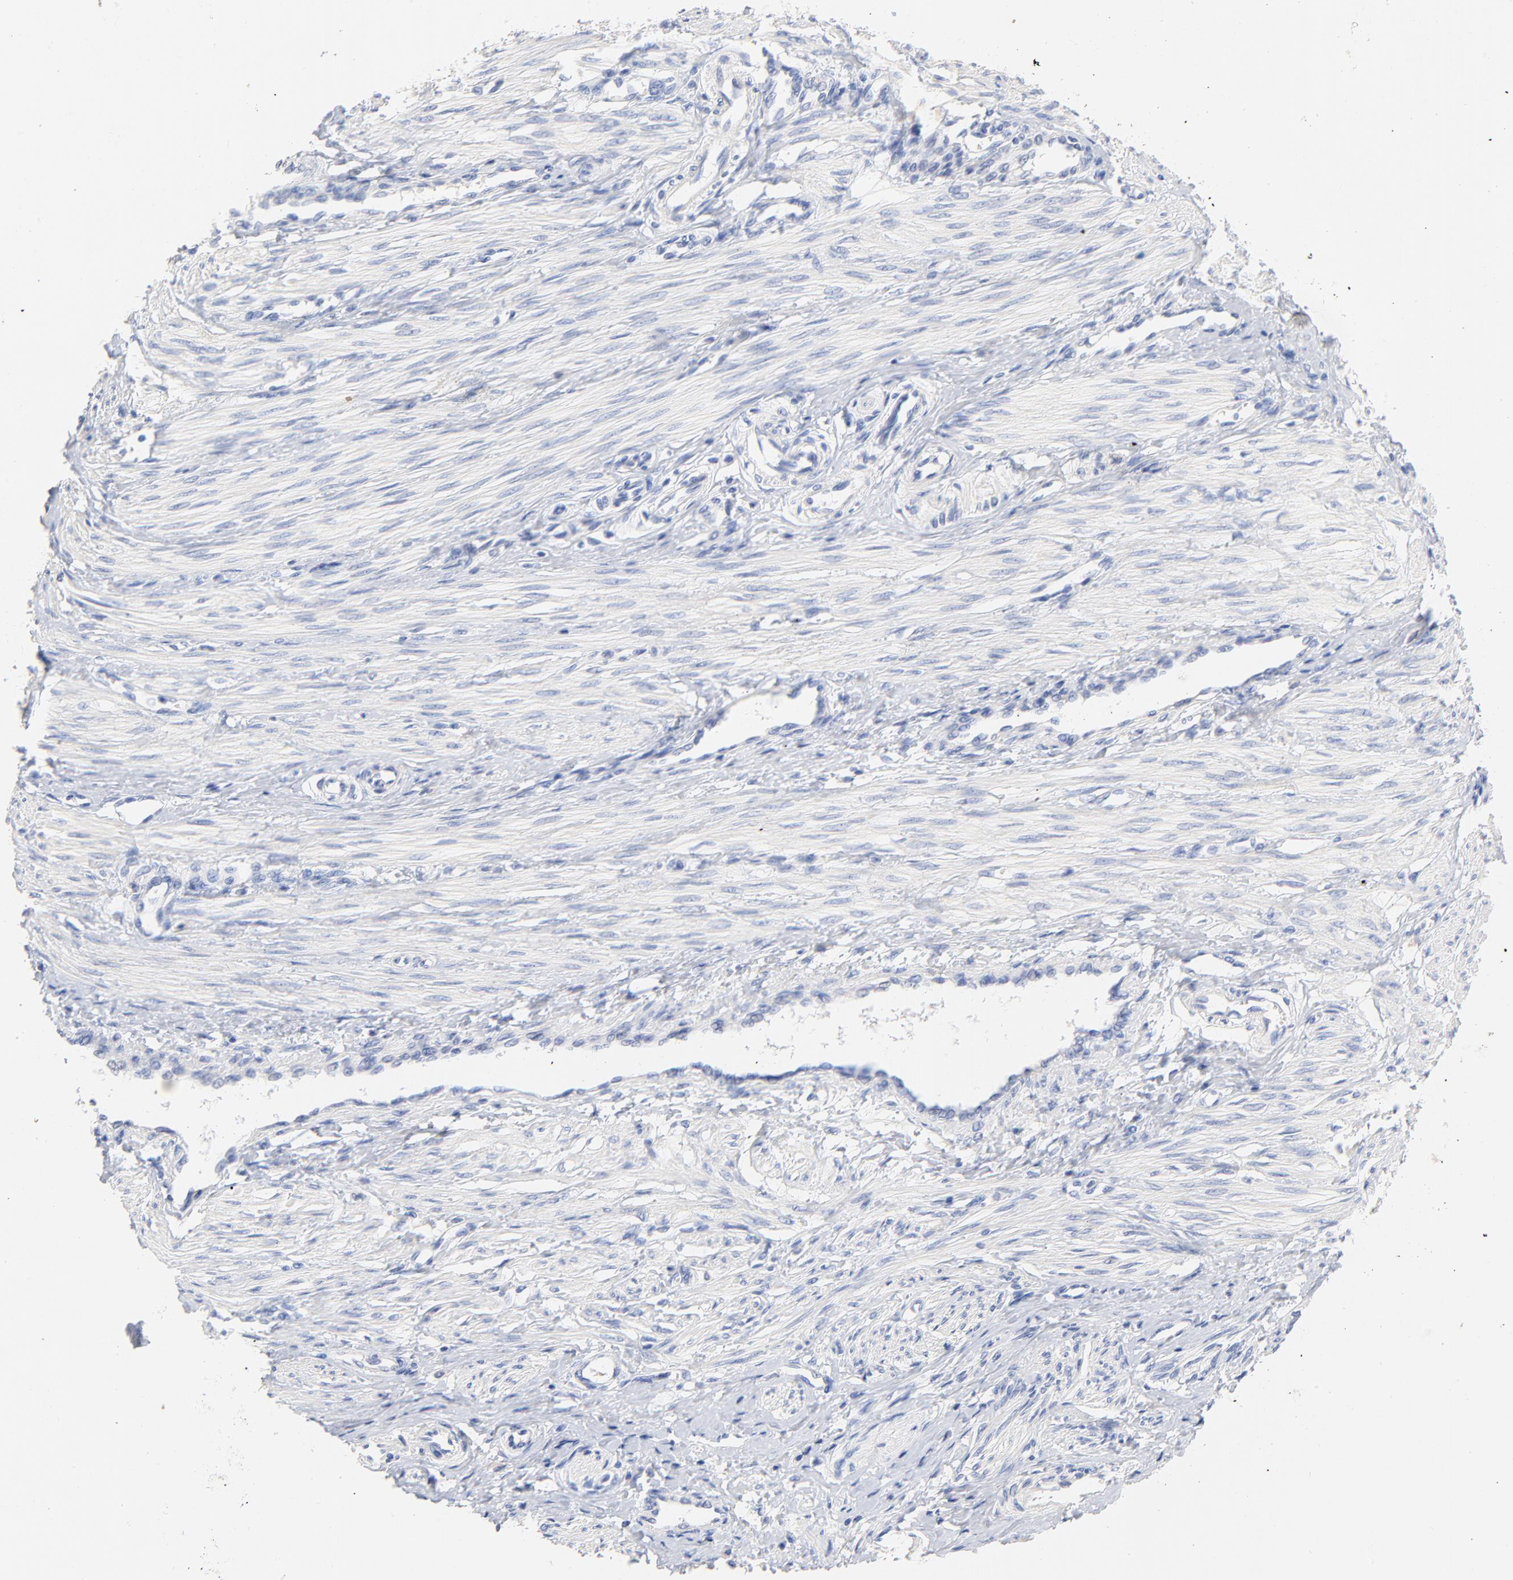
{"staining": {"intensity": "negative", "quantity": "none", "location": "none"}, "tissue": "smooth muscle", "cell_type": "Smooth muscle cells", "image_type": "normal", "snomed": [{"axis": "morphology", "description": "Normal tissue, NOS"}, {"axis": "topography", "description": "Smooth muscle"}, {"axis": "topography", "description": "Uterus"}], "caption": "DAB (3,3'-diaminobenzidine) immunohistochemical staining of normal human smooth muscle demonstrates no significant staining in smooth muscle cells.", "gene": "CPS1", "patient": {"sex": "female", "age": 39}}